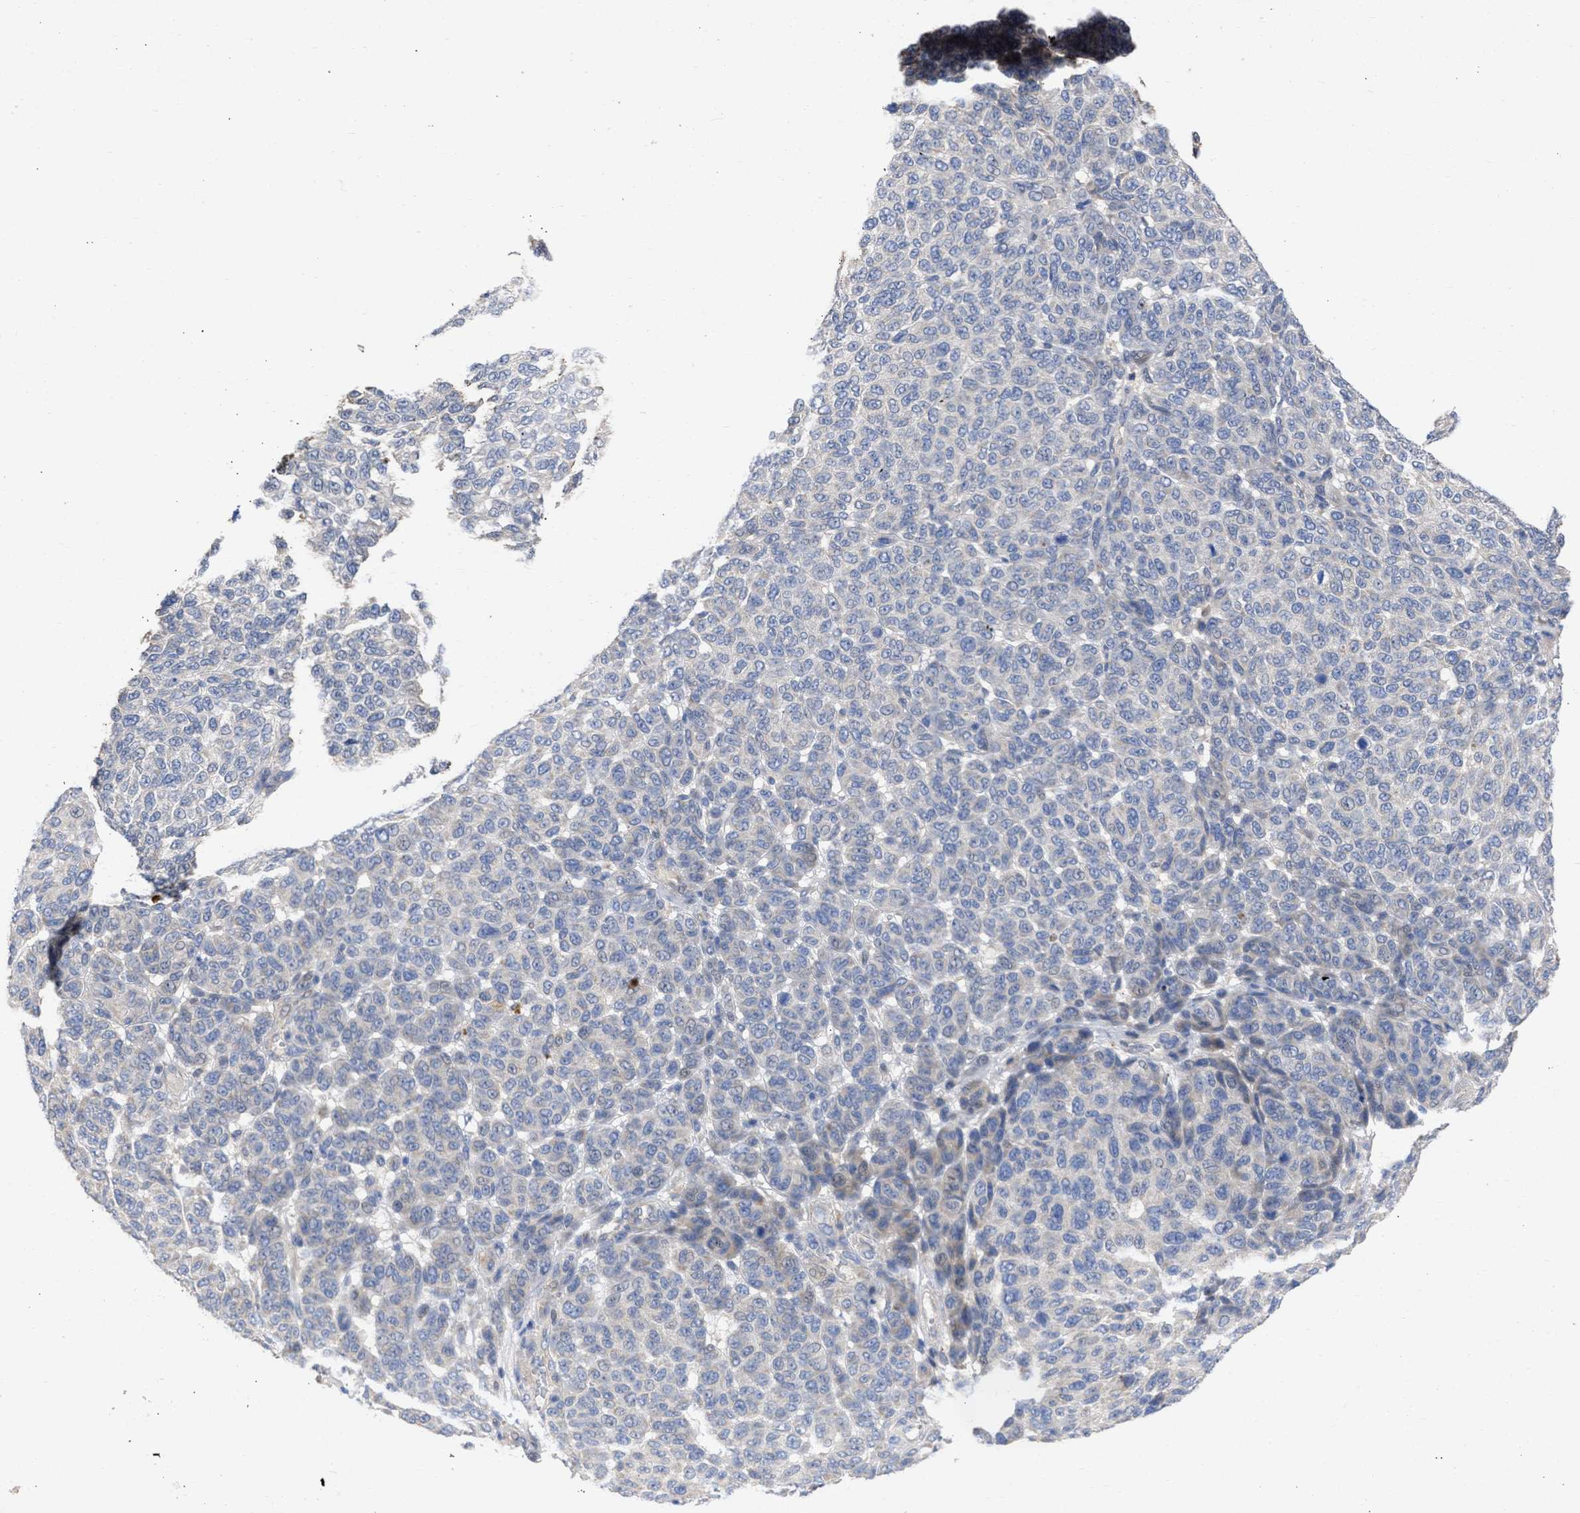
{"staining": {"intensity": "negative", "quantity": "none", "location": "none"}, "tissue": "melanoma", "cell_type": "Tumor cells", "image_type": "cancer", "snomed": [{"axis": "morphology", "description": "Malignant melanoma, NOS"}, {"axis": "topography", "description": "Skin"}], "caption": "There is no significant staining in tumor cells of malignant melanoma.", "gene": "ARHGEF4", "patient": {"sex": "male", "age": 59}}